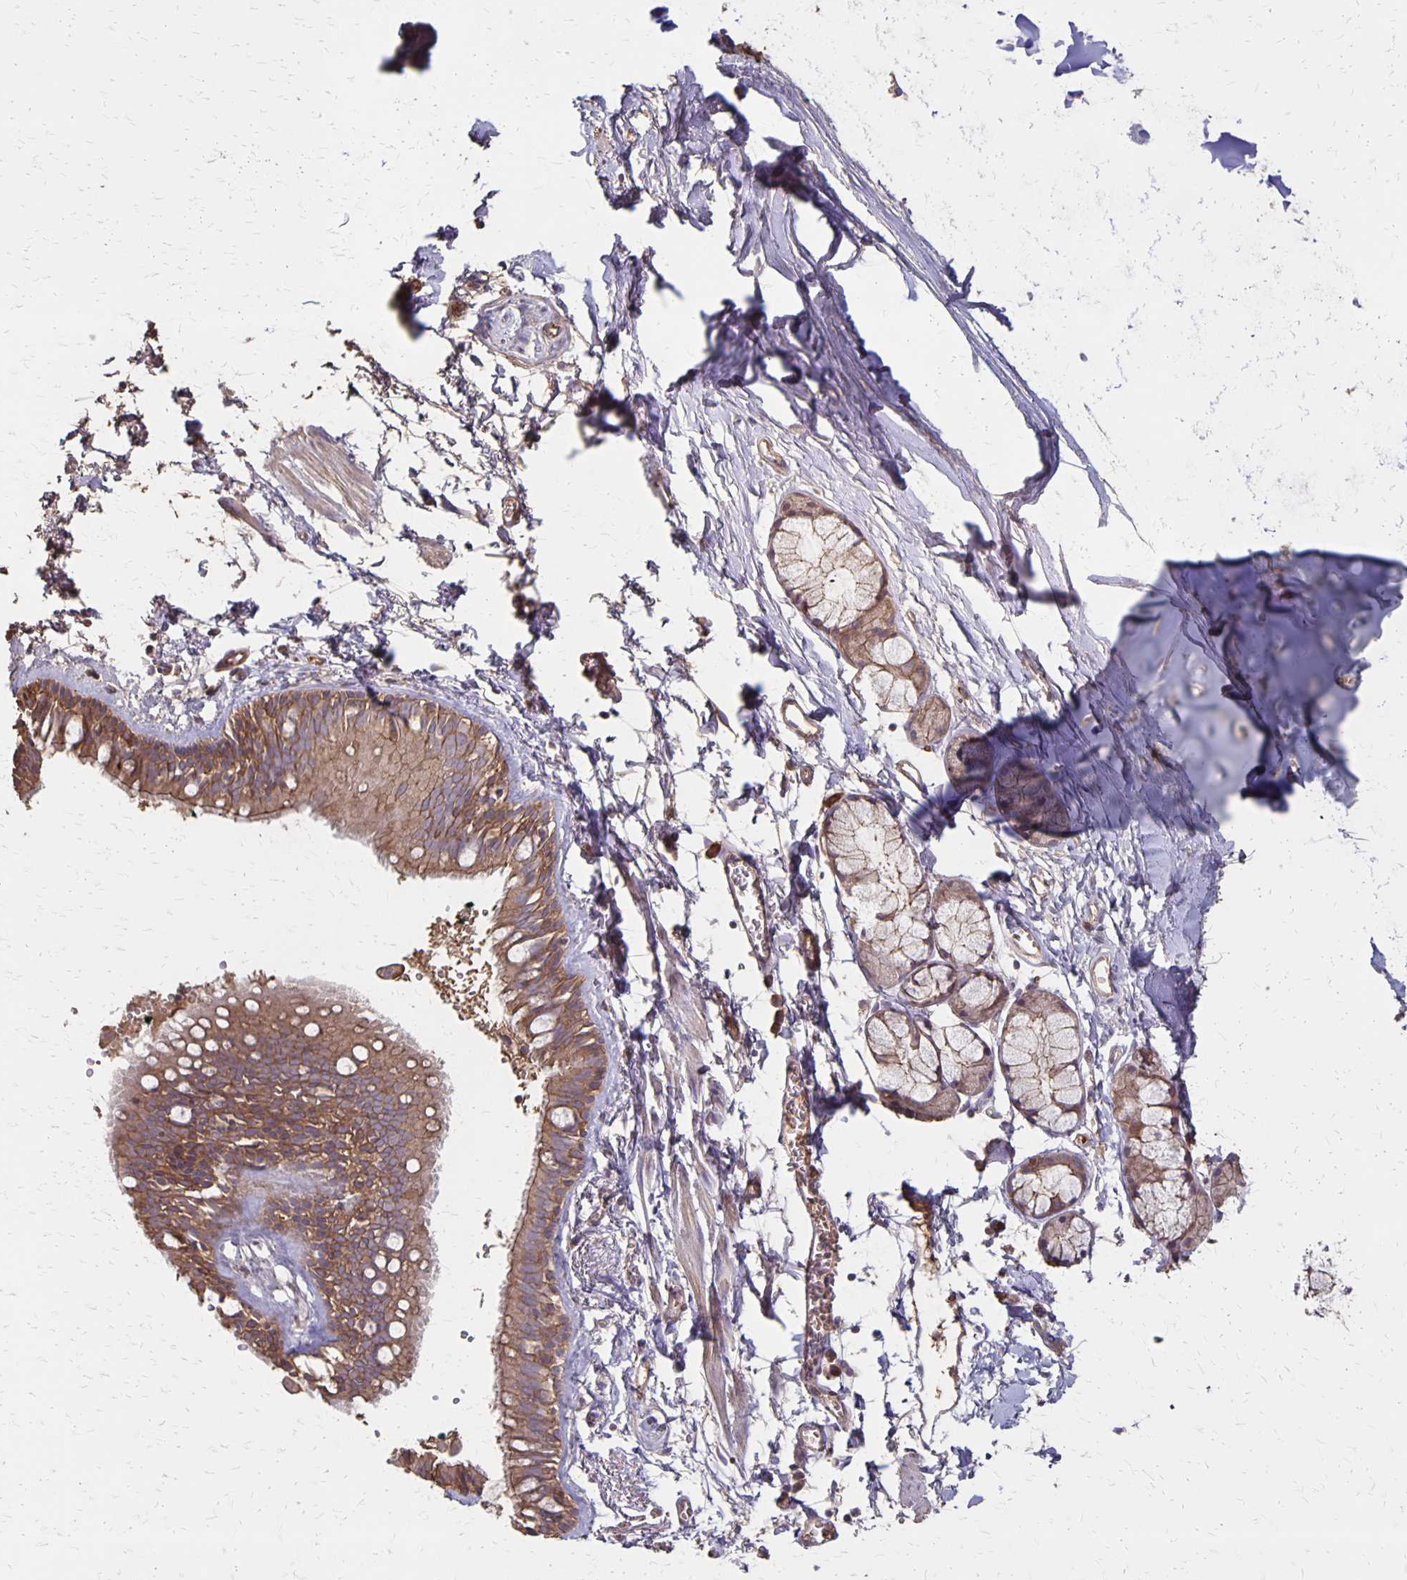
{"staining": {"intensity": "moderate", "quantity": ">75%", "location": "cytoplasmic/membranous"}, "tissue": "bronchus", "cell_type": "Respiratory epithelial cells", "image_type": "normal", "snomed": [{"axis": "morphology", "description": "Normal tissue, NOS"}, {"axis": "topography", "description": "Cartilage tissue"}, {"axis": "topography", "description": "Bronchus"}], "caption": "There is medium levels of moderate cytoplasmic/membranous staining in respiratory epithelial cells of unremarkable bronchus, as demonstrated by immunohistochemical staining (brown color).", "gene": "PROM2", "patient": {"sex": "female", "age": 59}}